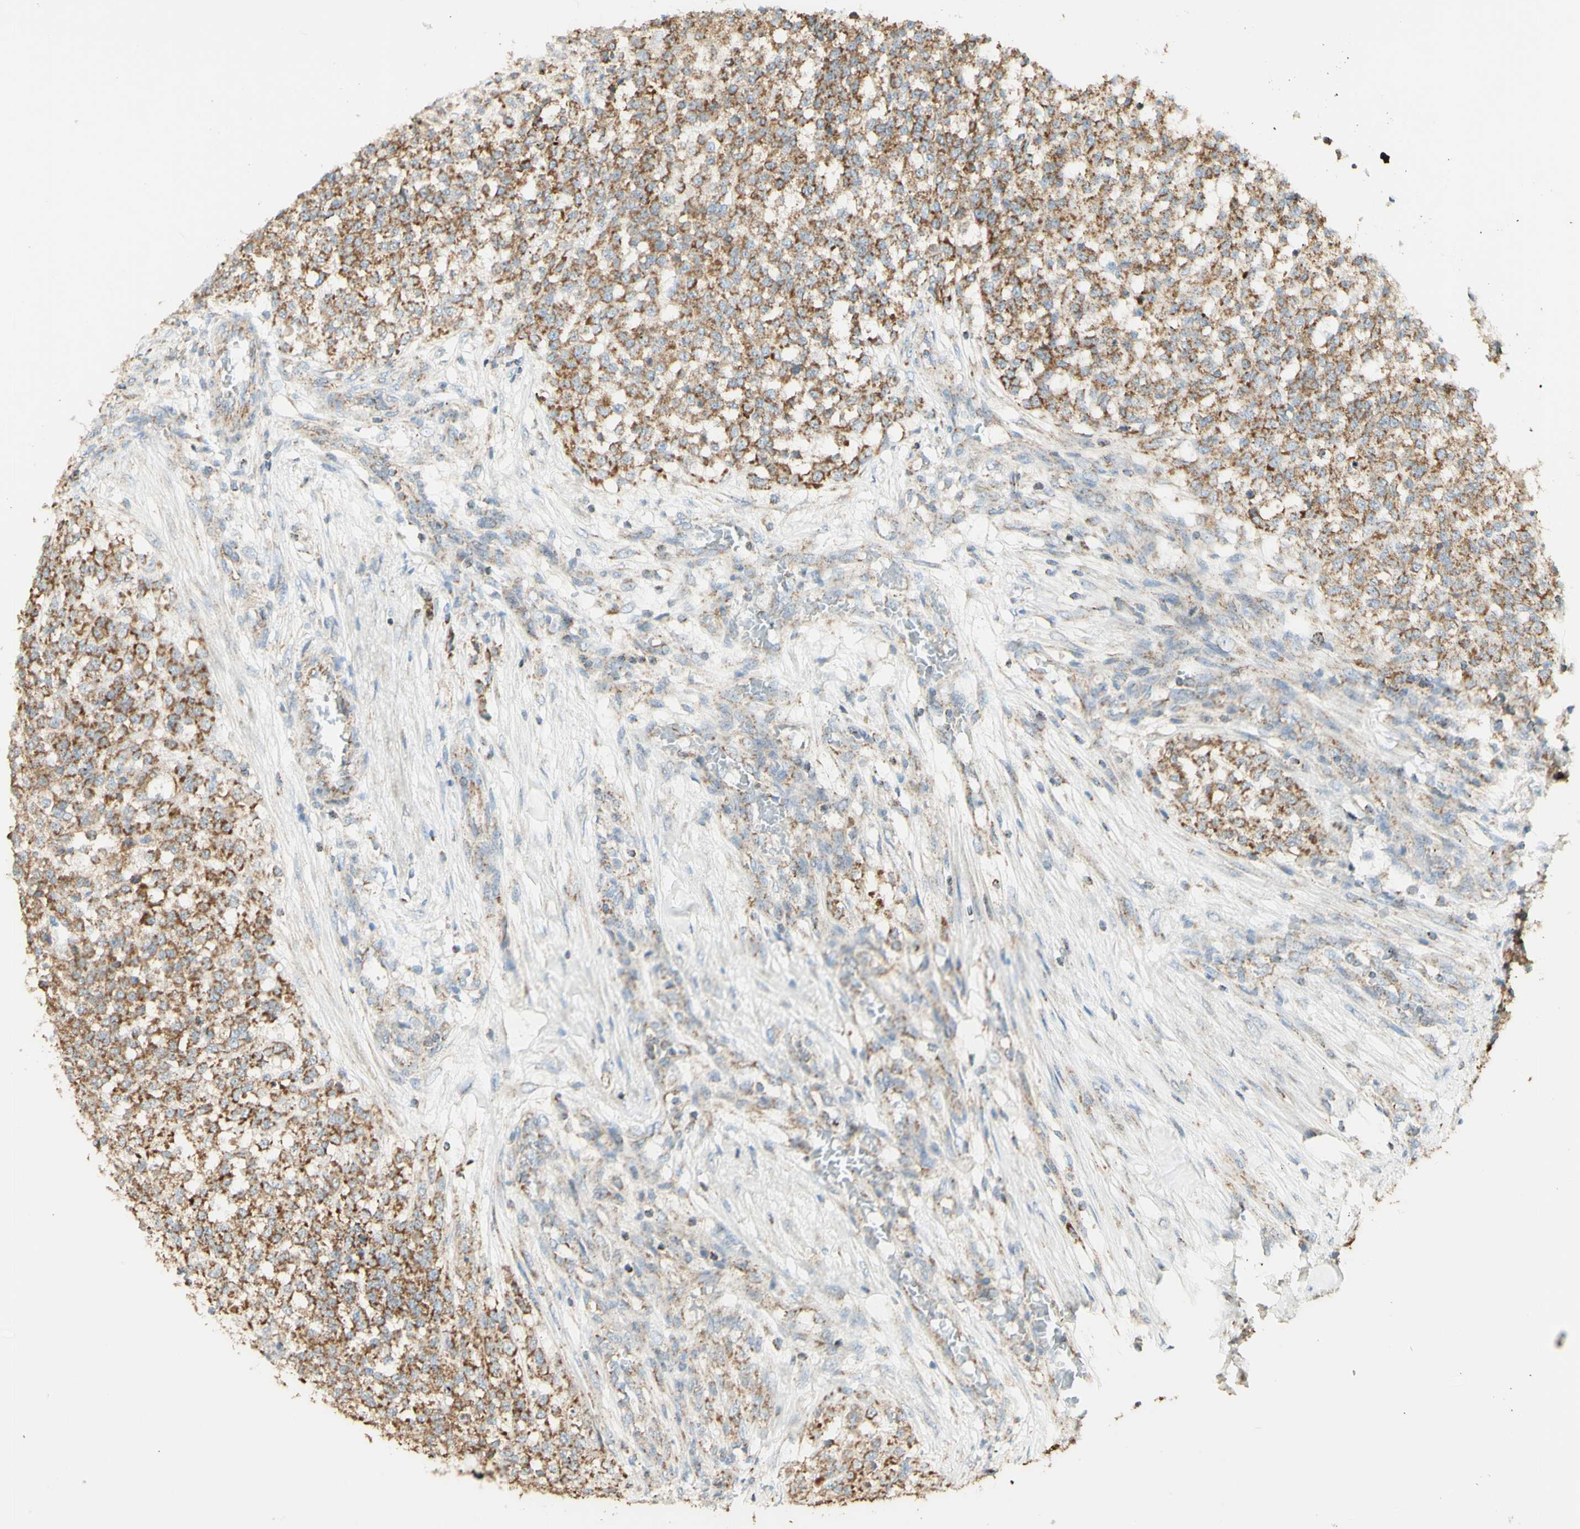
{"staining": {"intensity": "moderate", "quantity": ">75%", "location": "cytoplasmic/membranous"}, "tissue": "testis cancer", "cell_type": "Tumor cells", "image_type": "cancer", "snomed": [{"axis": "morphology", "description": "Seminoma, NOS"}, {"axis": "topography", "description": "Testis"}], "caption": "Human testis cancer (seminoma) stained with a protein marker exhibits moderate staining in tumor cells.", "gene": "LETM1", "patient": {"sex": "male", "age": 59}}